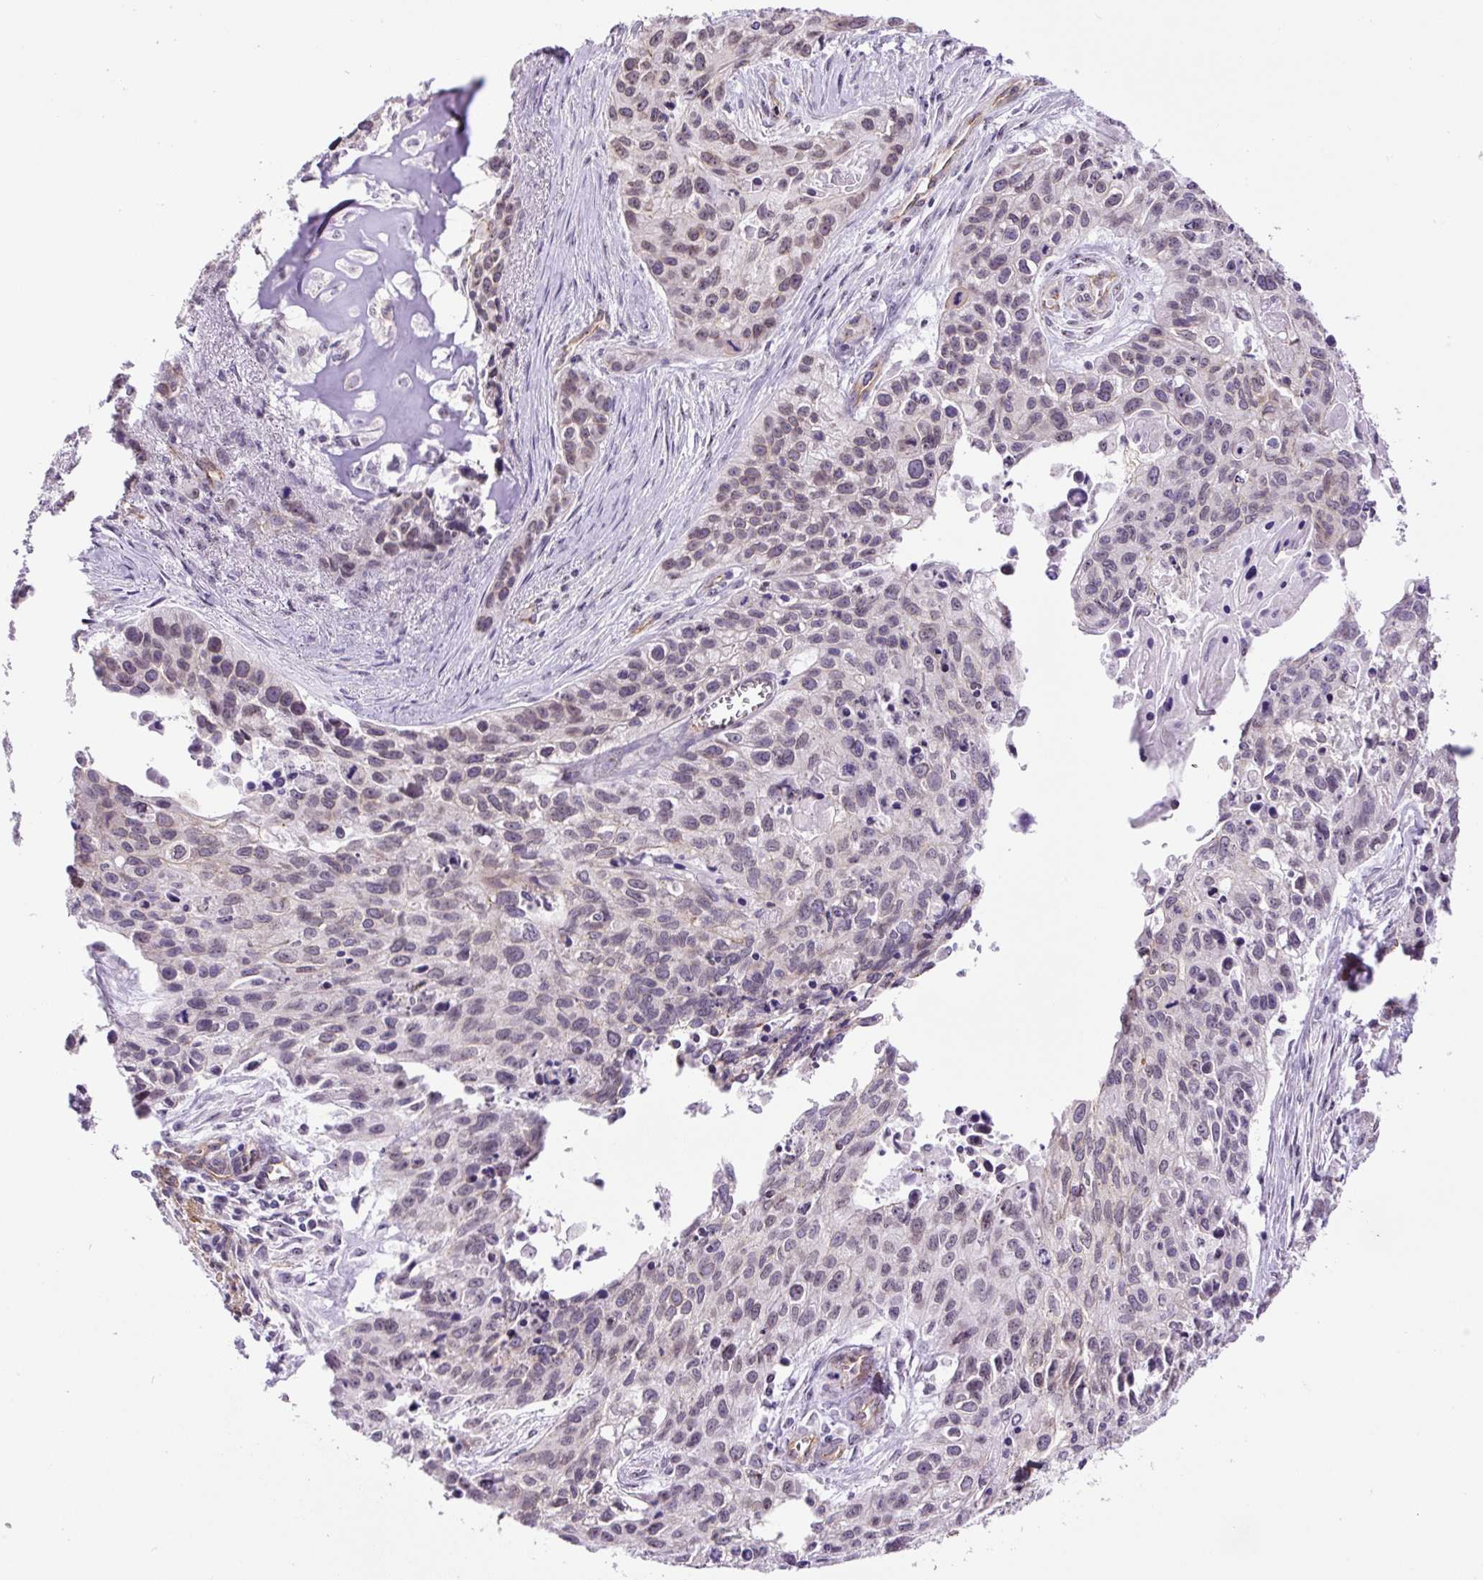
{"staining": {"intensity": "negative", "quantity": "none", "location": "none"}, "tissue": "lung cancer", "cell_type": "Tumor cells", "image_type": "cancer", "snomed": [{"axis": "morphology", "description": "Squamous cell carcinoma, NOS"}, {"axis": "topography", "description": "Lung"}], "caption": "Micrograph shows no significant protein positivity in tumor cells of lung cancer.", "gene": "MYO5C", "patient": {"sex": "male", "age": 74}}